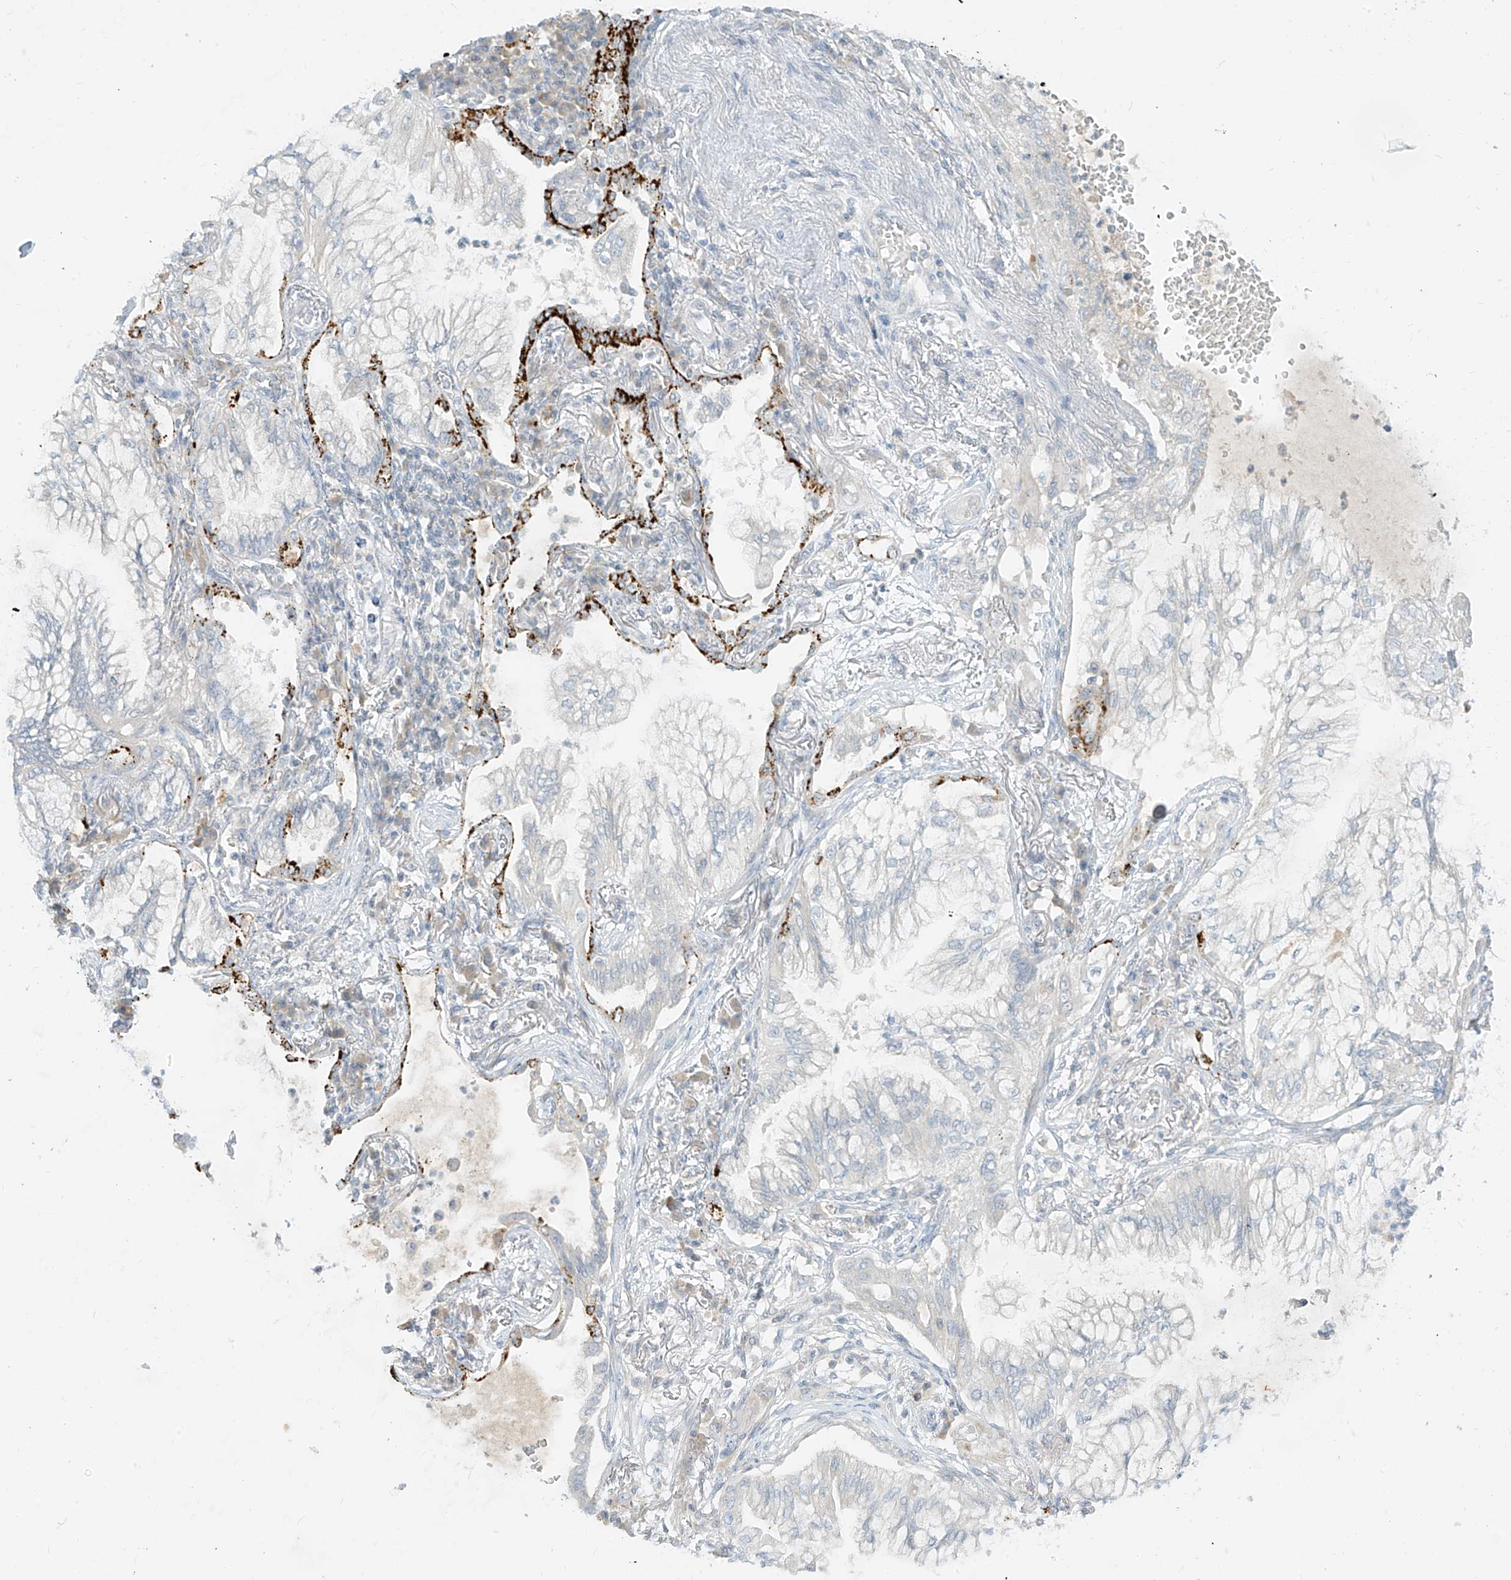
{"staining": {"intensity": "negative", "quantity": "none", "location": "none"}, "tissue": "lung cancer", "cell_type": "Tumor cells", "image_type": "cancer", "snomed": [{"axis": "morphology", "description": "Adenocarcinoma, NOS"}, {"axis": "topography", "description": "Lung"}], "caption": "Tumor cells show no significant expression in lung cancer. (DAB immunohistochemistry (IHC) visualized using brightfield microscopy, high magnification).", "gene": "C2orf42", "patient": {"sex": "female", "age": 70}}